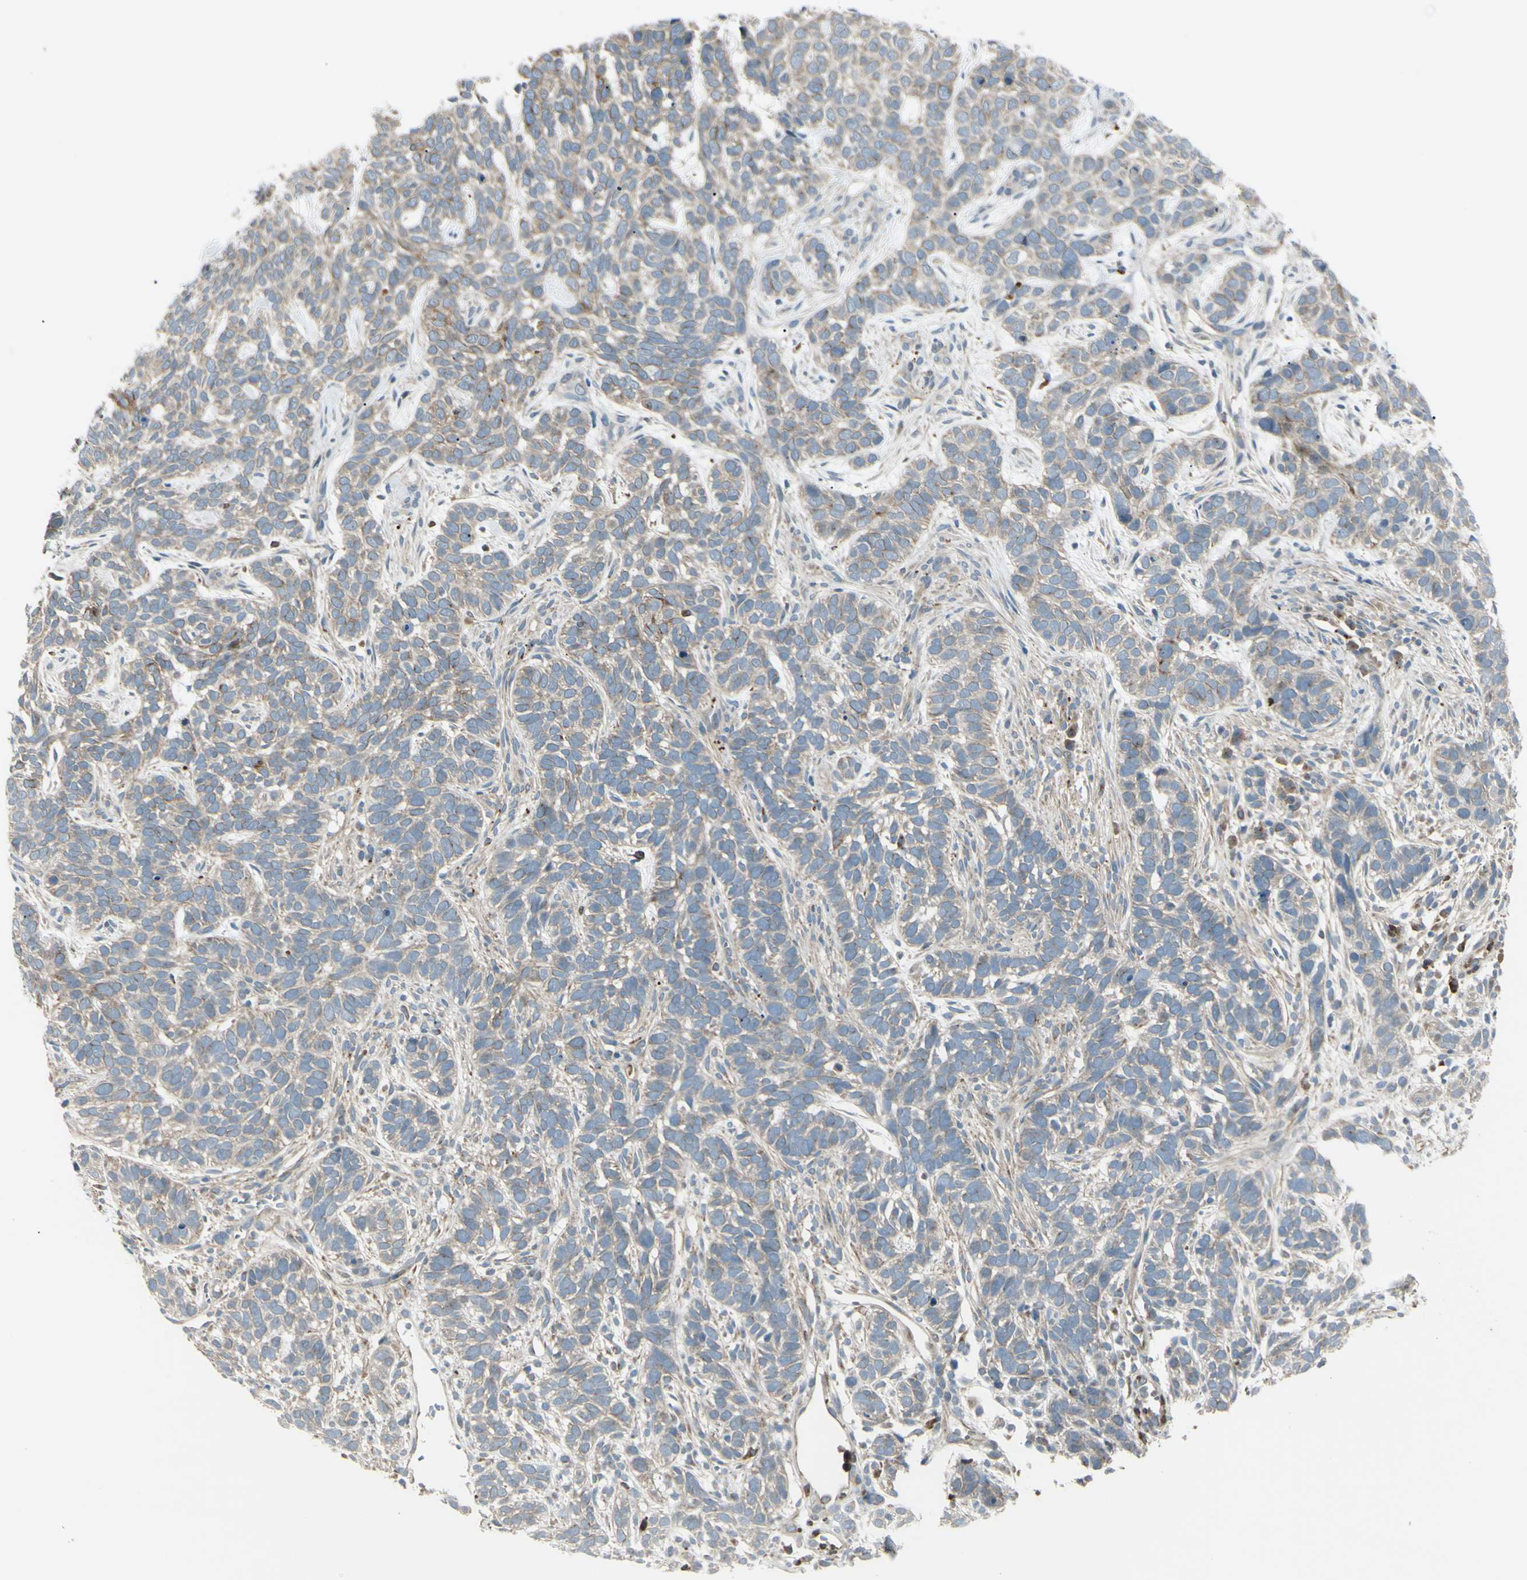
{"staining": {"intensity": "weak", "quantity": ">75%", "location": "cytoplasmic/membranous"}, "tissue": "skin cancer", "cell_type": "Tumor cells", "image_type": "cancer", "snomed": [{"axis": "morphology", "description": "Basal cell carcinoma"}, {"axis": "topography", "description": "Skin"}], "caption": "Immunohistochemical staining of skin cancer (basal cell carcinoma) exhibits weak cytoplasmic/membranous protein positivity in approximately >75% of tumor cells.", "gene": "LMTK2", "patient": {"sex": "male", "age": 87}}